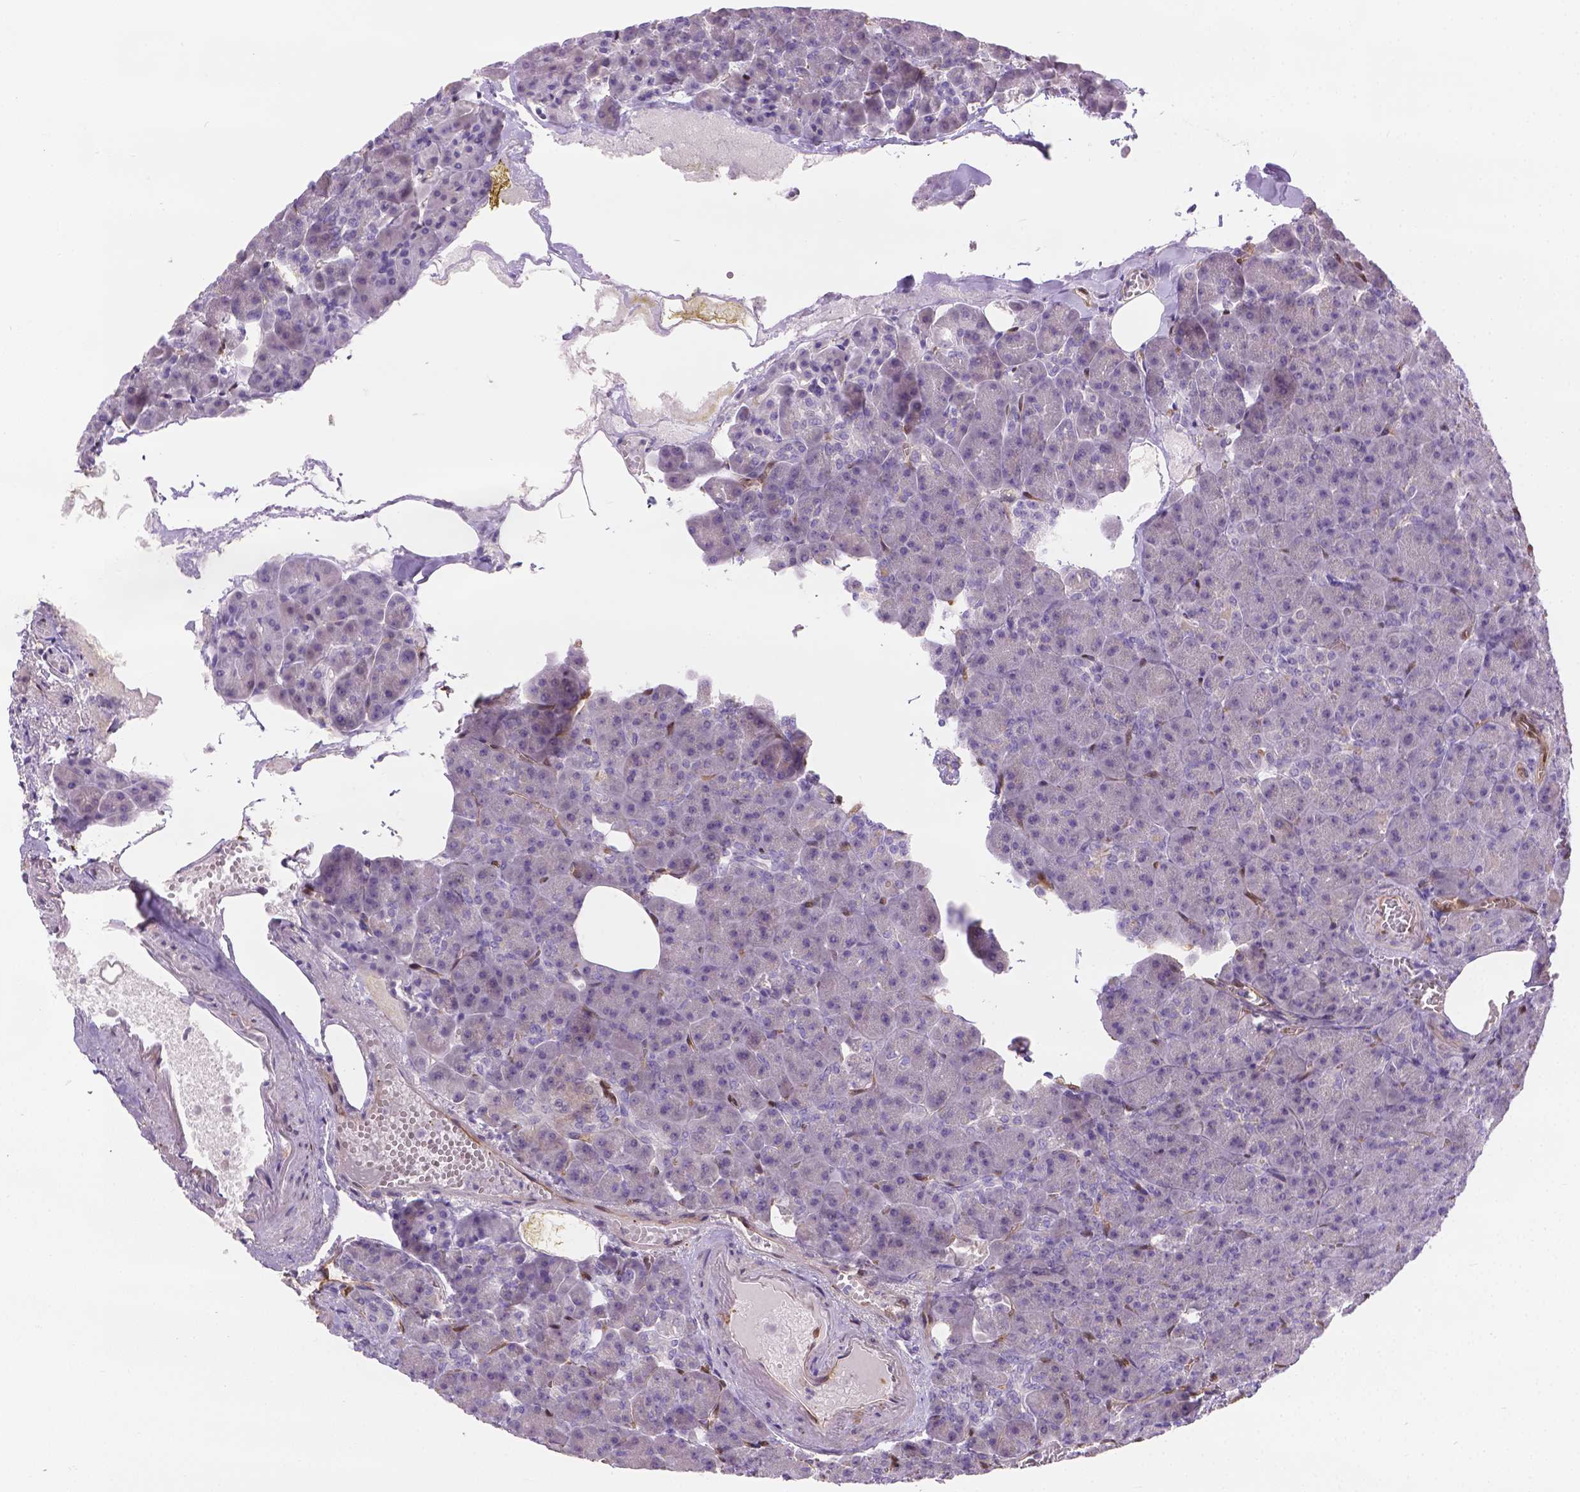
{"staining": {"intensity": "negative", "quantity": "none", "location": "none"}, "tissue": "pancreas", "cell_type": "Exocrine glandular cells", "image_type": "normal", "snomed": [{"axis": "morphology", "description": "Normal tissue, NOS"}, {"axis": "topography", "description": "Pancreas"}], "caption": "Immunohistochemistry of normal pancreas reveals no expression in exocrine glandular cells. (DAB immunohistochemistry (IHC) with hematoxylin counter stain).", "gene": "CLIC4", "patient": {"sex": "female", "age": 74}}